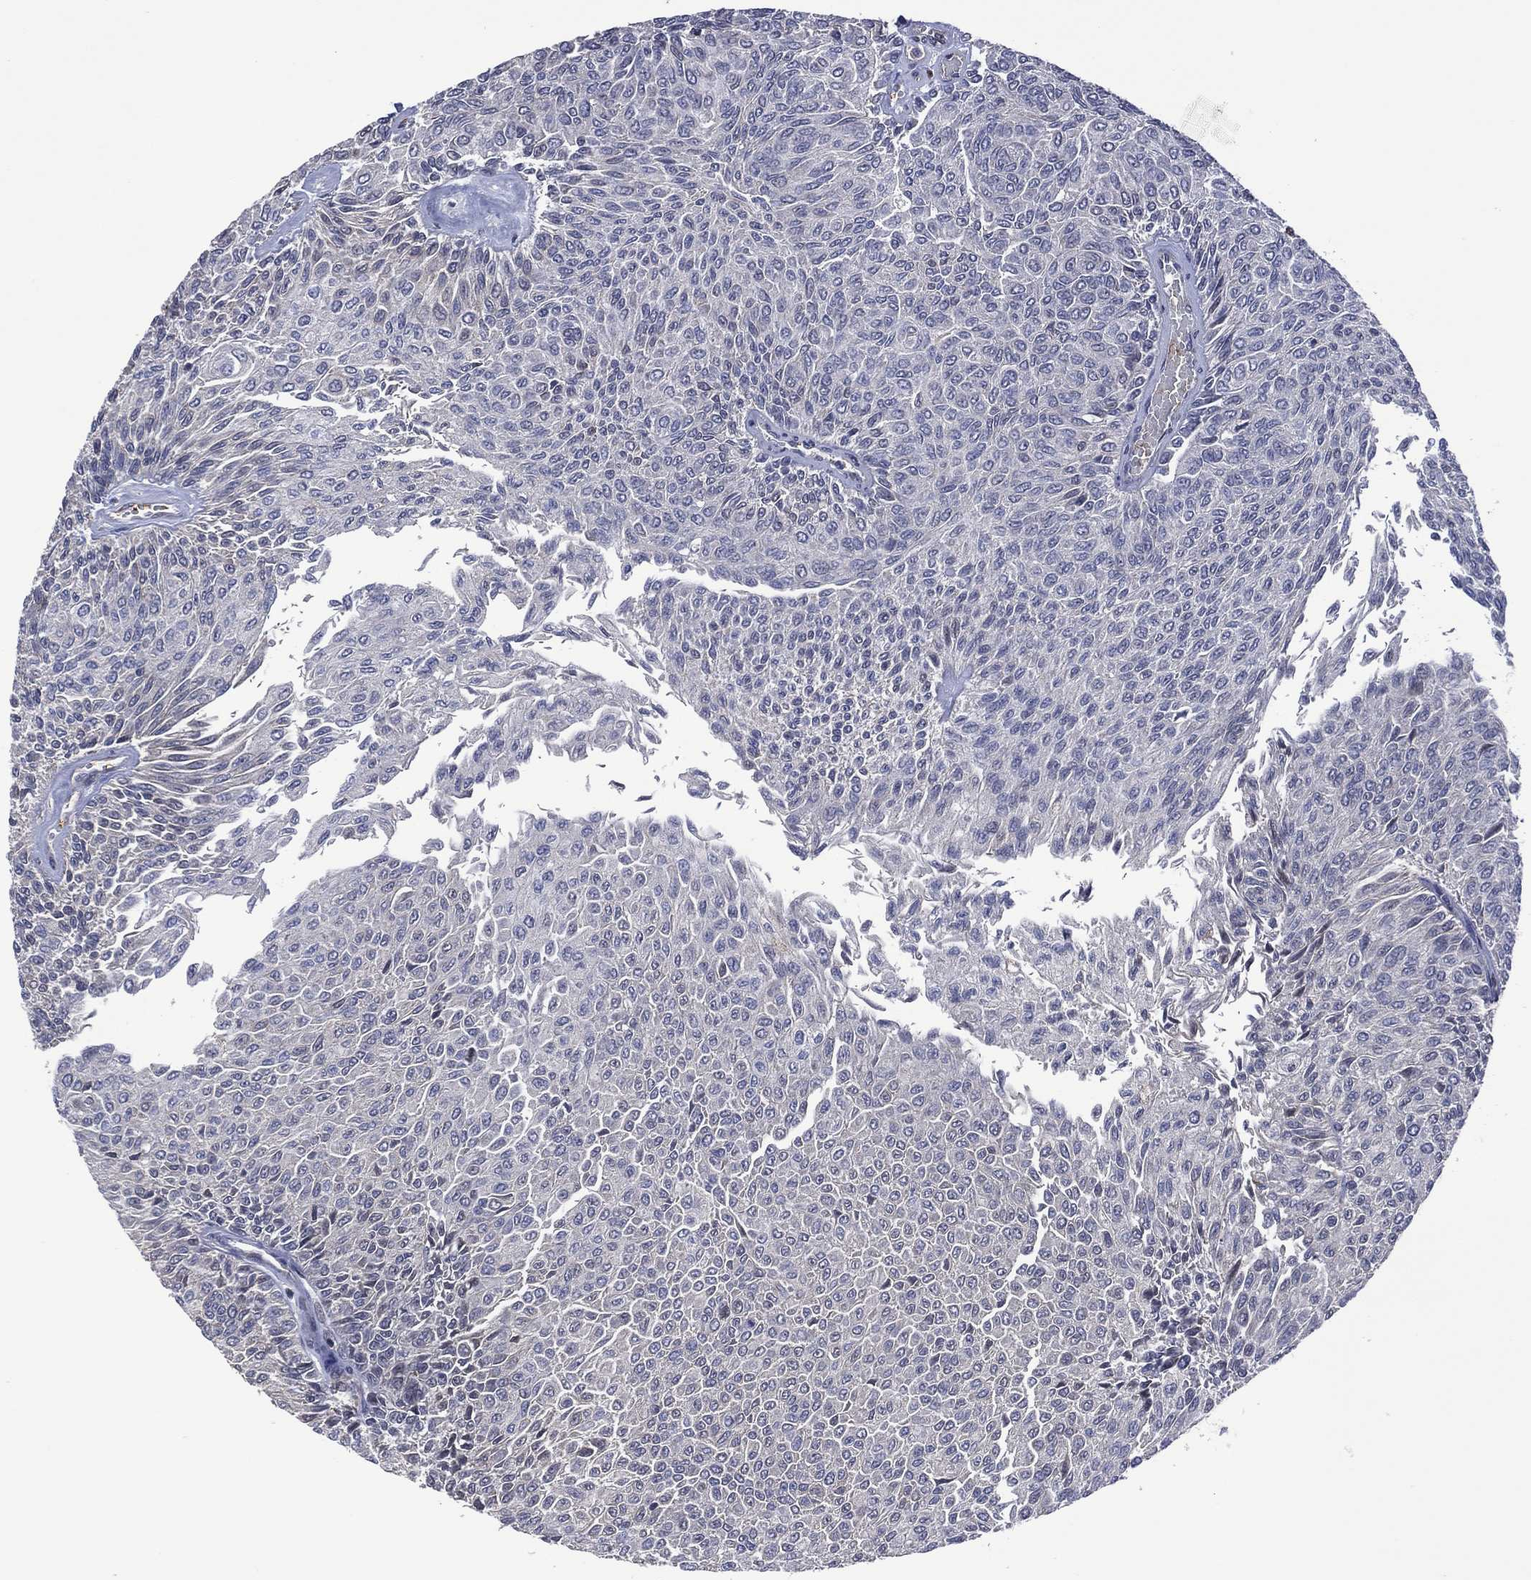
{"staining": {"intensity": "negative", "quantity": "none", "location": "none"}, "tissue": "urothelial cancer", "cell_type": "Tumor cells", "image_type": "cancer", "snomed": [{"axis": "morphology", "description": "Urothelial carcinoma, Low grade"}, {"axis": "topography", "description": "Ureter, NOS"}, {"axis": "topography", "description": "Urinary bladder"}], "caption": "There is no significant expression in tumor cells of urothelial carcinoma (low-grade).", "gene": "HTD2", "patient": {"sex": "male", "age": 78}}